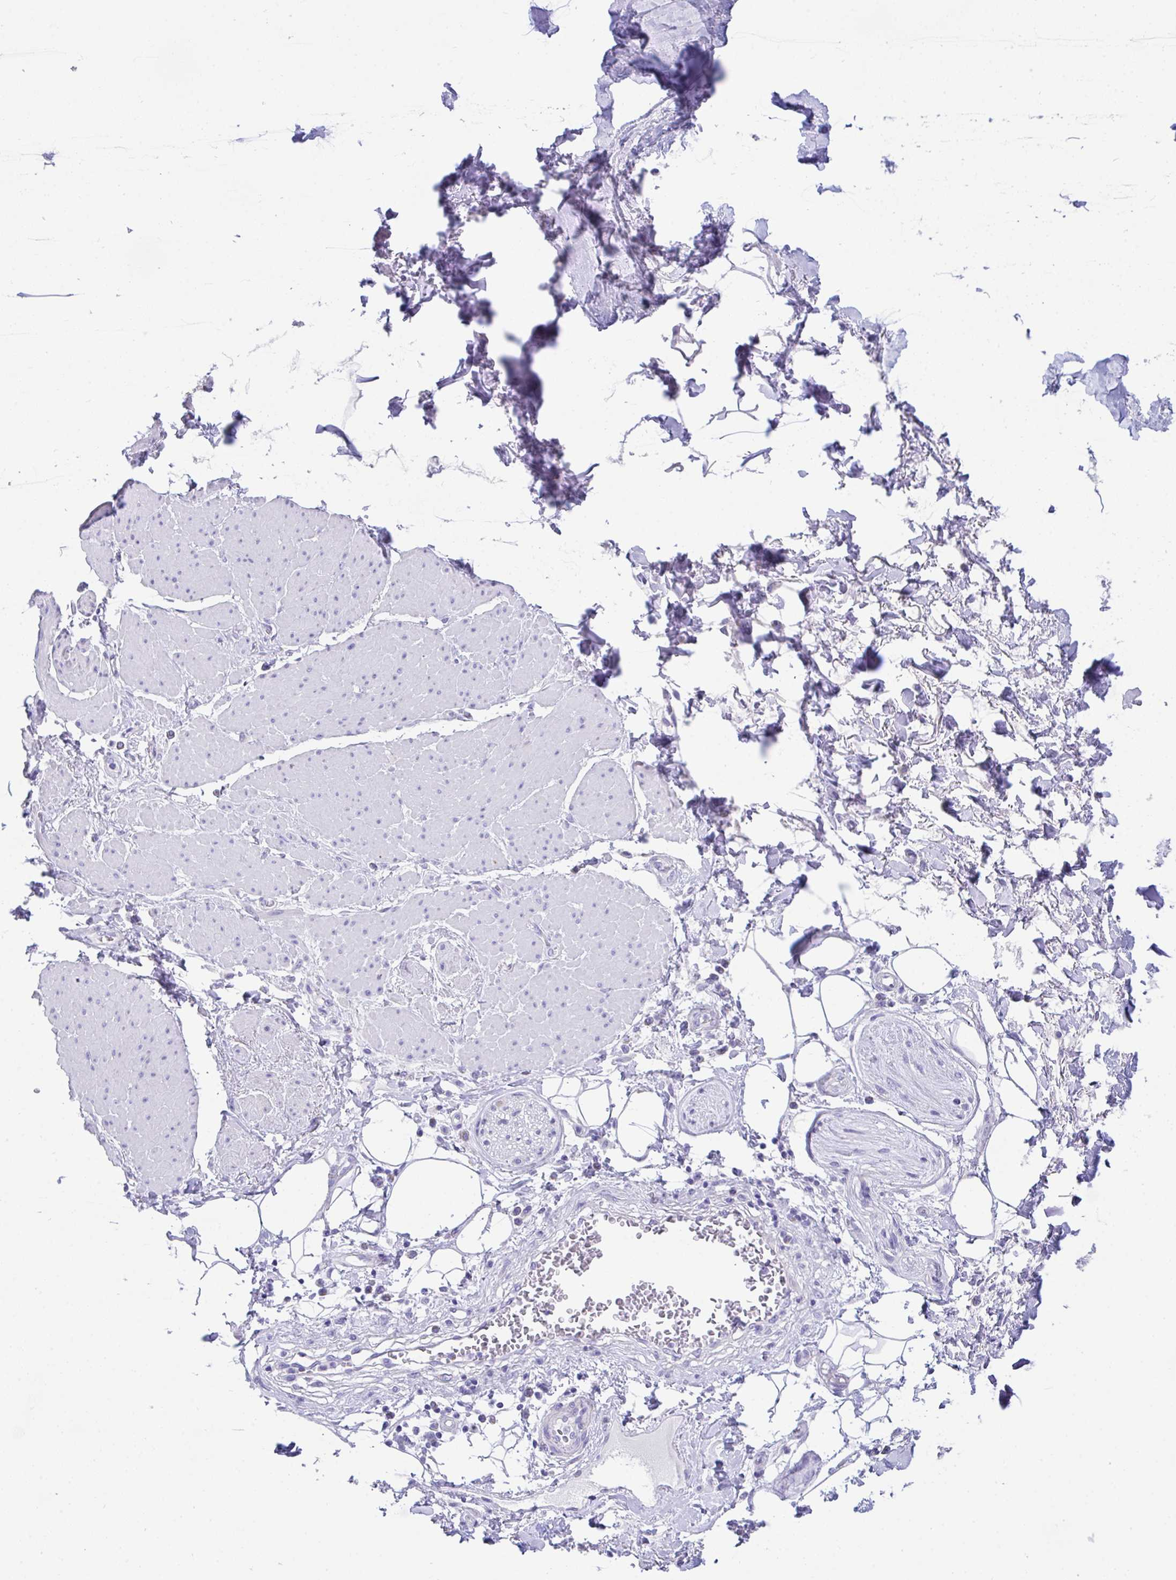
{"staining": {"intensity": "negative", "quantity": "none", "location": "none"}, "tissue": "adipose tissue", "cell_type": "Adipocytes", "image_type": "normal", "snomed": [{"axis": "morphology", "description": "Normal tissue, NOS"}, {"axis": "topography", "description": "Vagina"}, {"axis": "topography", "description": "Peripheral nerve tissue"}], "caption": "This is an immunohistochemistry (IHC) photomicrograph of normal human adipose tissue. There is no staining in adipocytes.", "gene": "TMEM106B", "patient": {"sex": "female", "age": 71}}